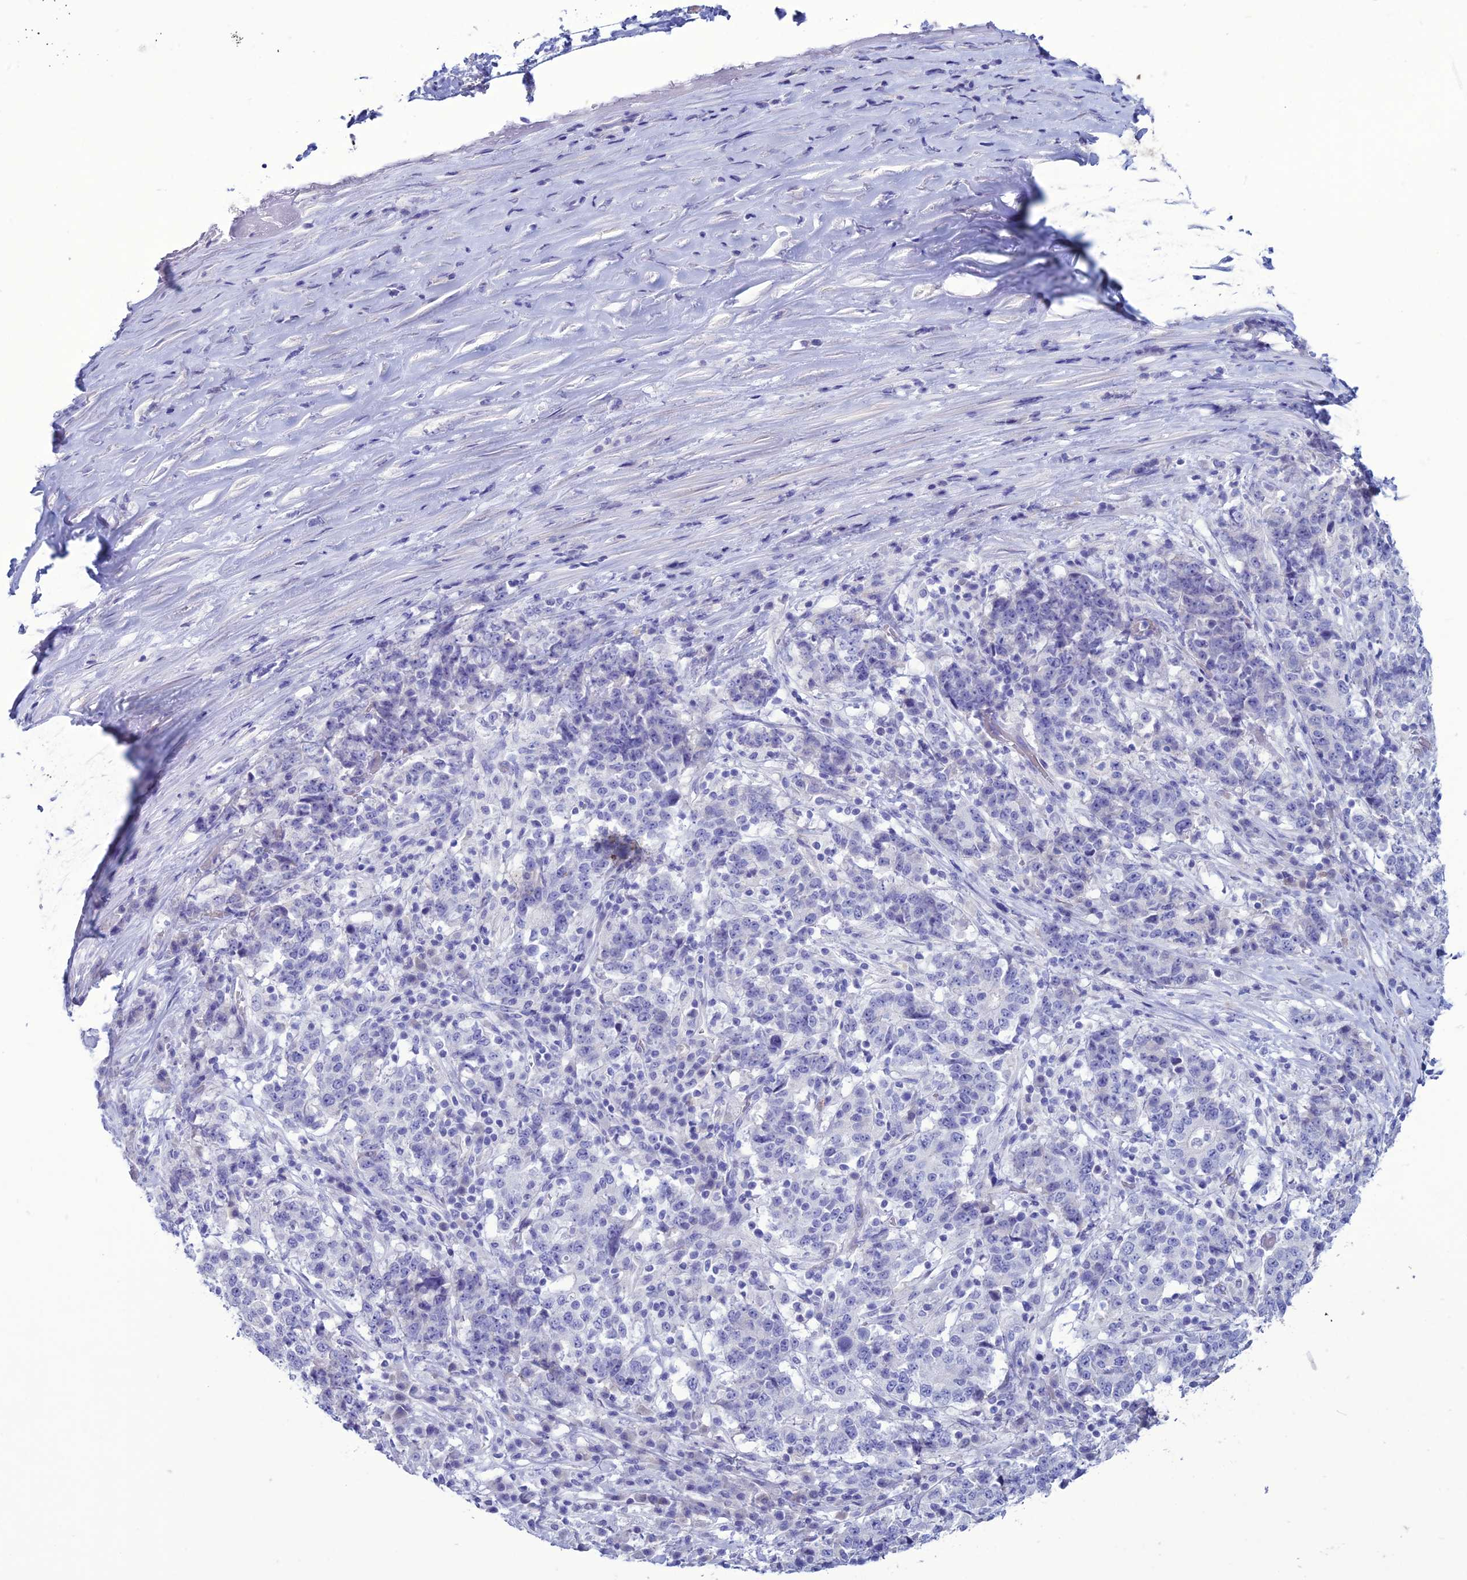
{"staining": {"intensity": "negative", "quantity": "none", "location": "none"}, "tissue": "stomach cancer", "cell_type": "Tumor cells", "image_type": "cancer", "snomed": [{"axis": "morphology", "description": "Adenocarcinoma, NOS"}, {"axis": "topography", "description": "Stomach"}], "caption": "Stomach adenocarcinoma stained for a protein using immunohistochemistry displays no positivity tumor cells.", "gene": "CLEC2L", "patient": {"sex": "male", "age": 59}}